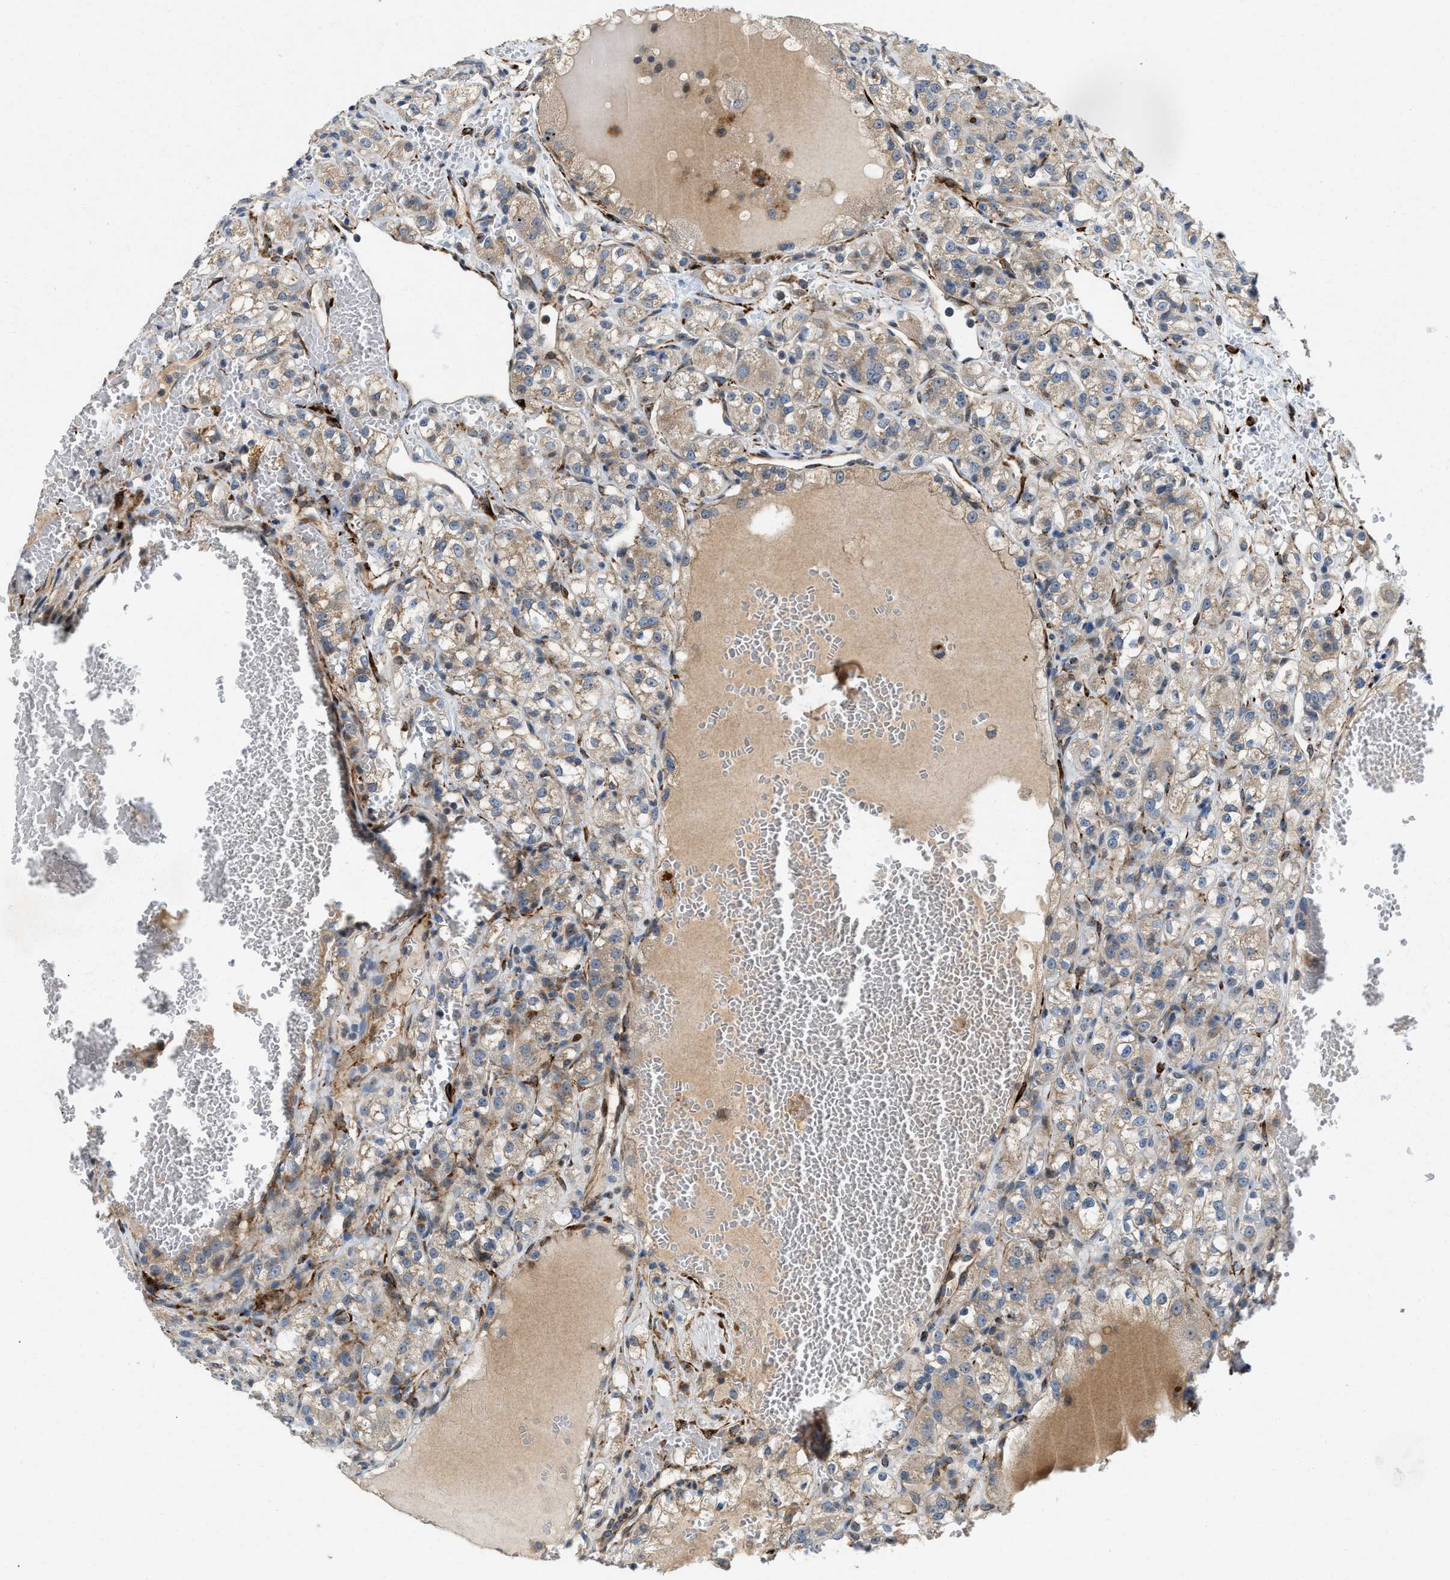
{"staining": {"intensity": "weak", "quantity": ">75%", "location": "cytoplasmic/membranous"}, "tissue": "renal cancer", "cell_type": "Tumor cells", "image_type": "cancer", "snomed": [{"axis": "morphology", "description": "Normal tissue, NOS"}, {"axis": "morphology", "description": "Adenocarcinoma, NOS"}, {"axis": "topography", "description": "Kidney"}], "caption": "IHC (DAB) staining of human renal cancer shows weak cytoplasmic/membranous protein positivity in about >75% of tumor cells.", "gene": "ZNF599", "patient": {"sex": "male", "age": 61}}